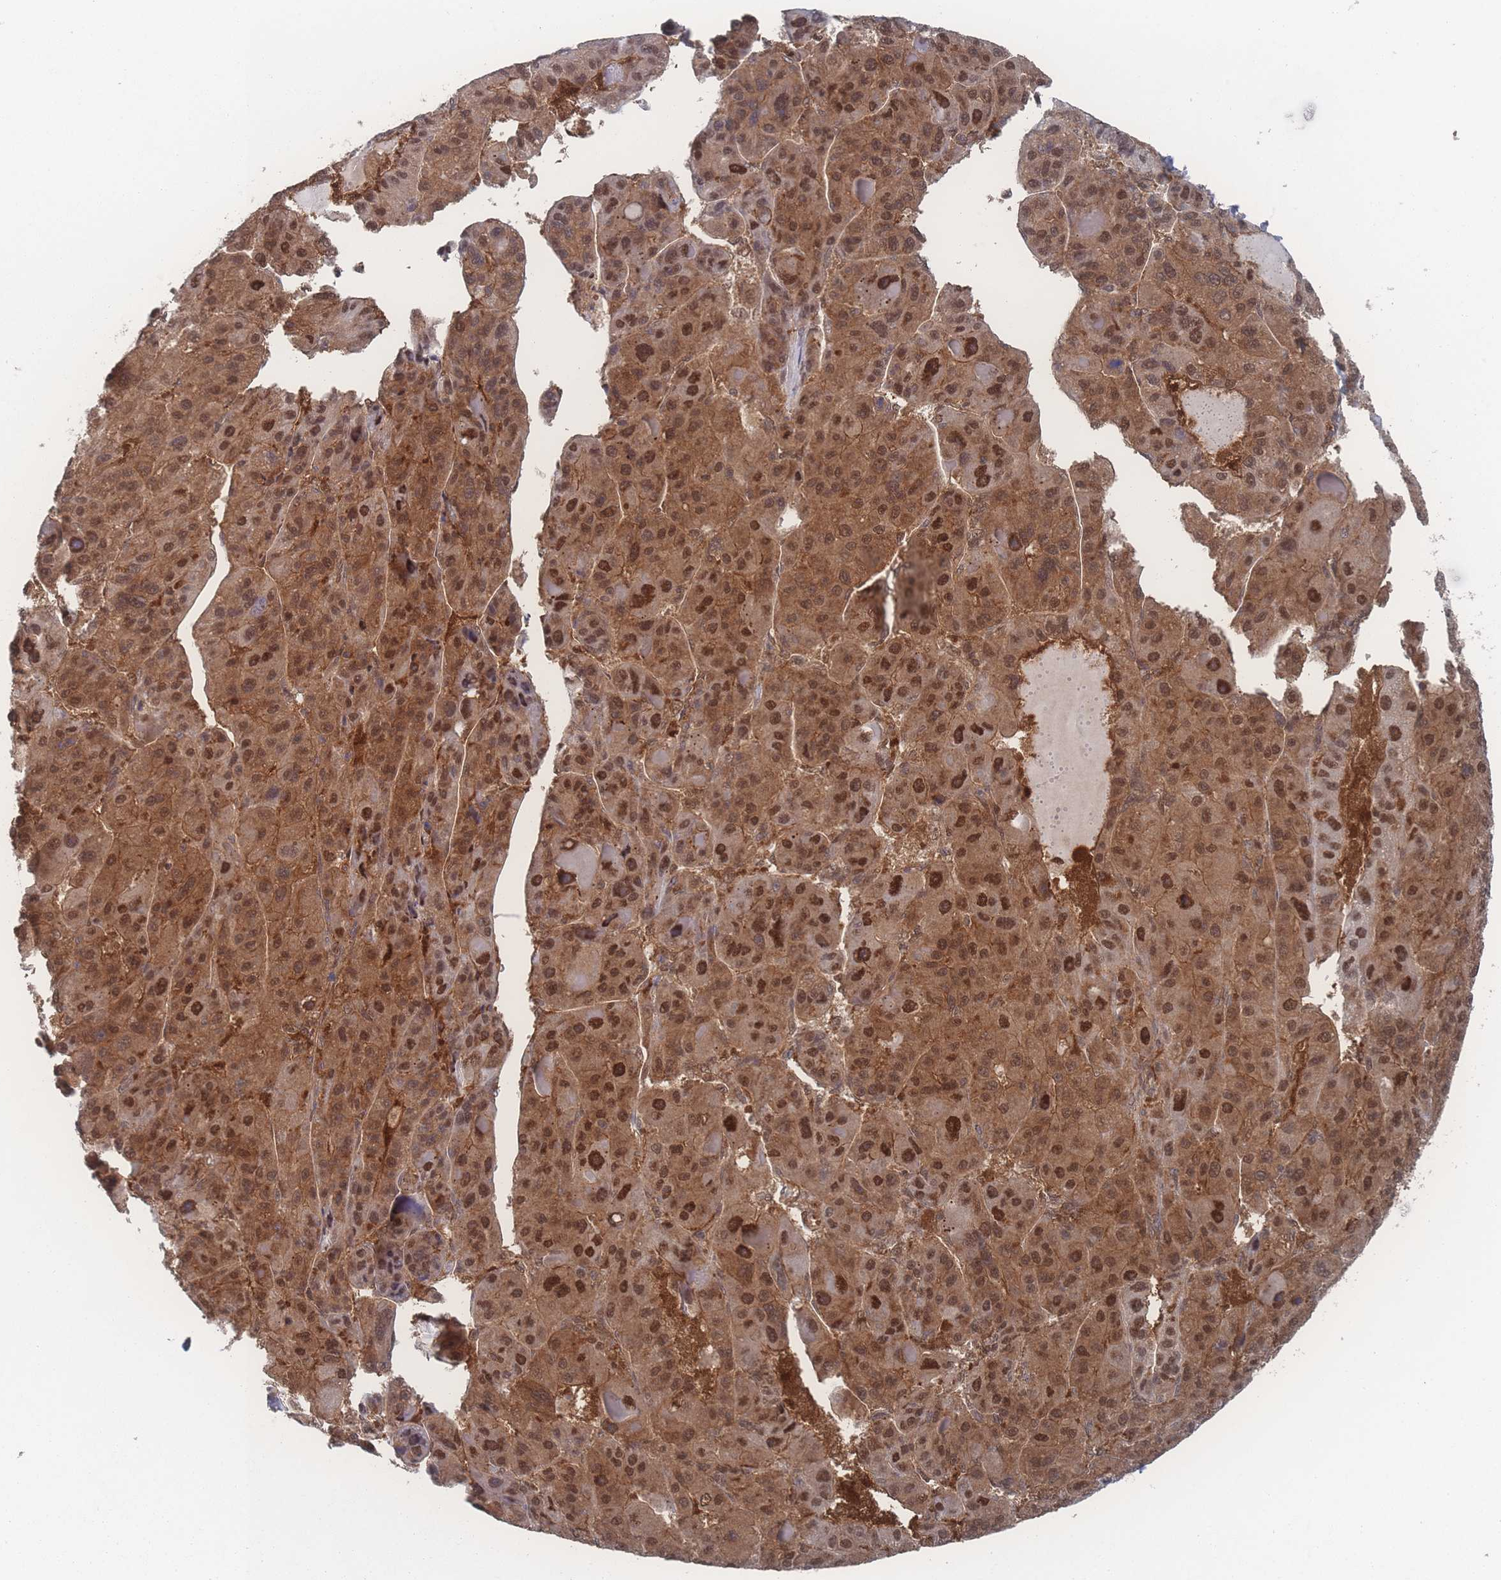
{"staining": {"intensity": "moderate", "quantity": ">75%", "location": "cytoplasmic/membranous,nuclear"}, "tissue": "liver cancer", "cell_type": "Tumor cells", "image_type": "cancer", "snomed": [{"axis": "morphology", "description": "Carcinoma, Hepatocellular, NOS"}, {"axis": "topography", "description": "Liver"}], "caption": "A micrograph showing moderate cytoplasmic/membranous and nuclear staining in approximately >75% of tumor cells in liver cancer, as visualized by brown immunohistochemical staining.", "gene": "PSMA1", "patient": {"sex": "male", "age": 76}}